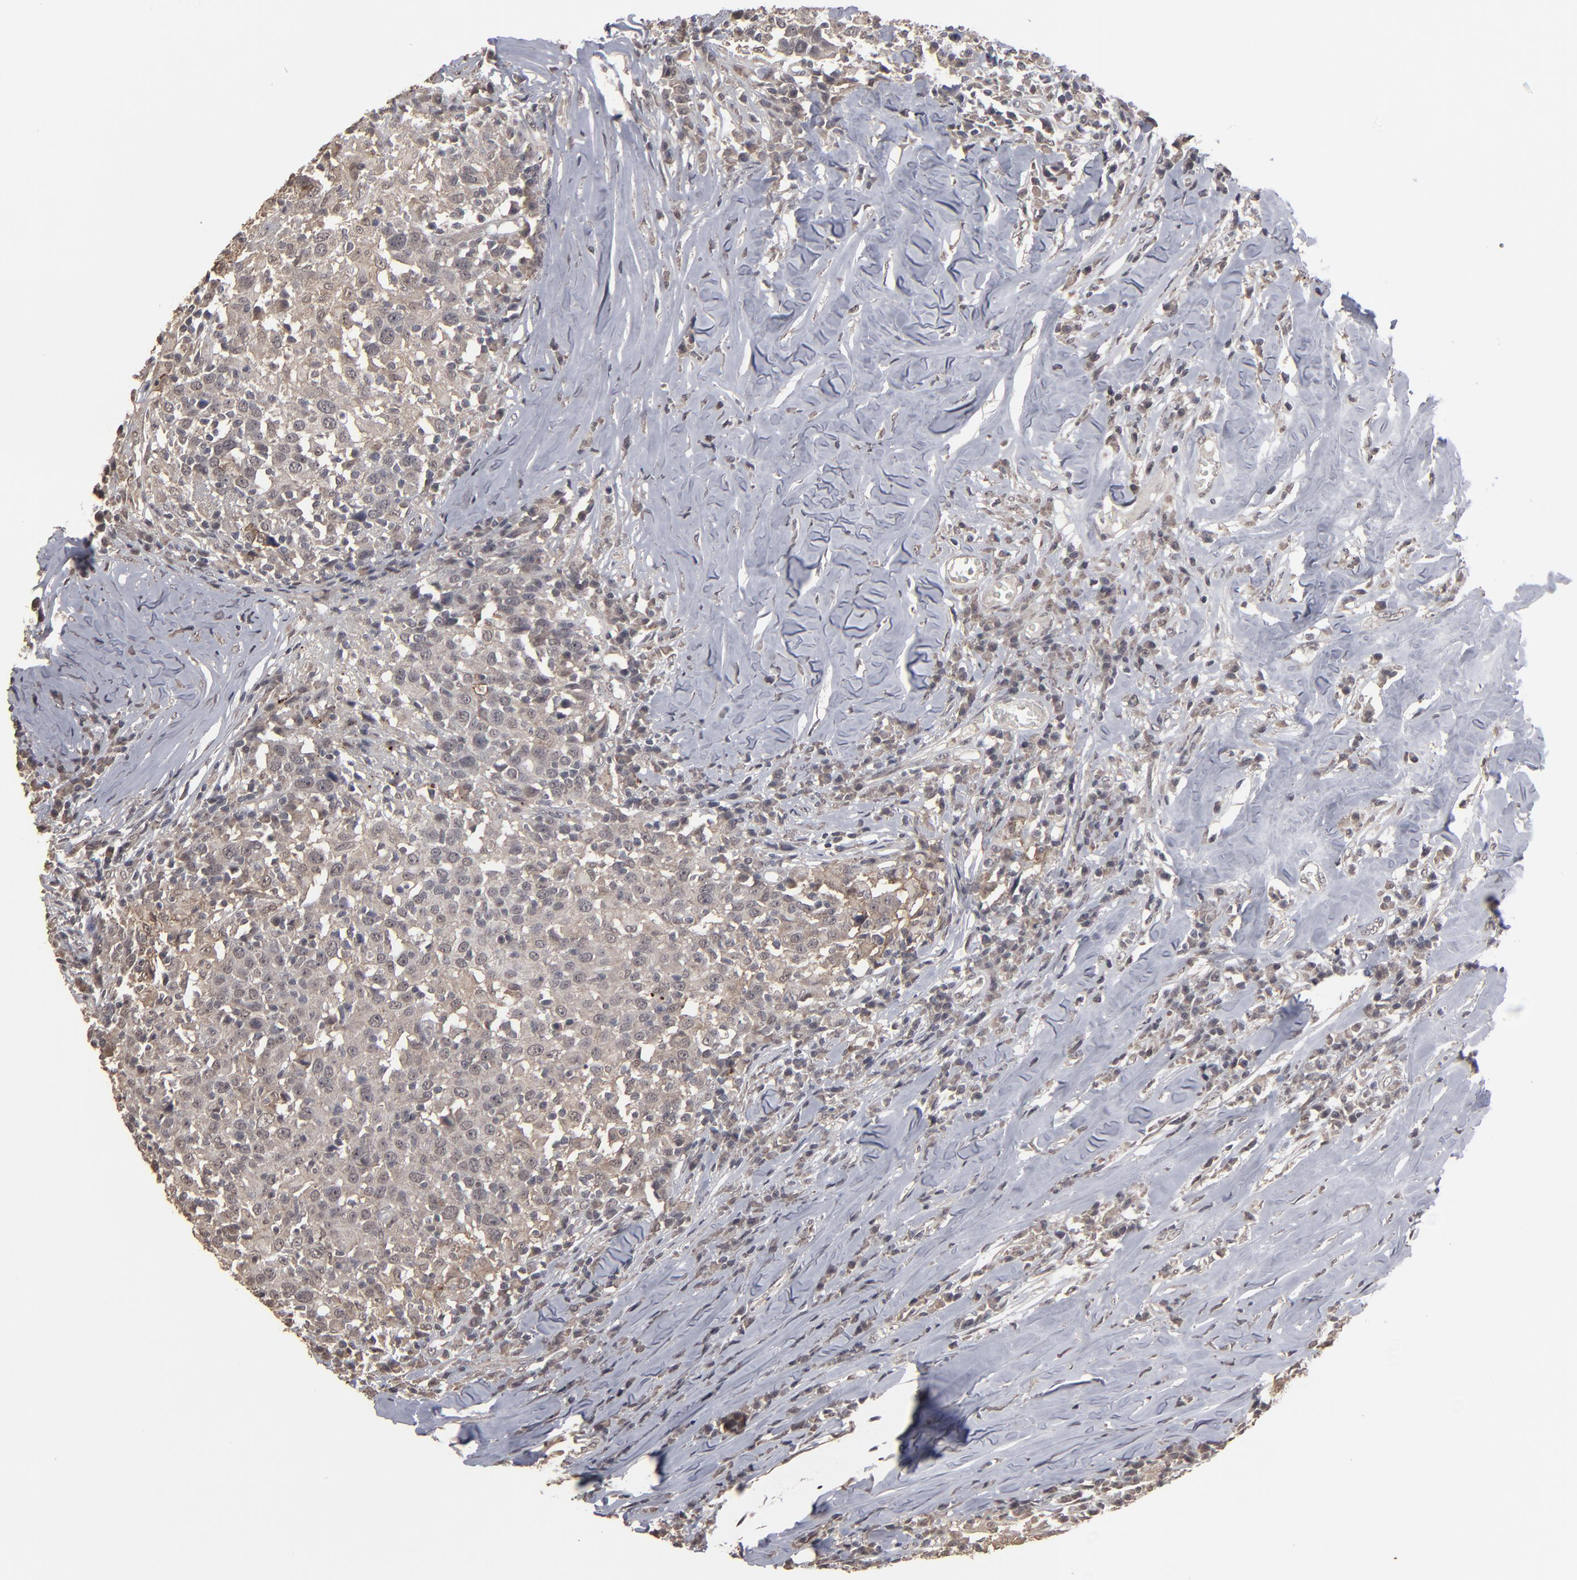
{"staining": {"intensity": "weak", "quantity": ">75%", "location": "cytoplasmic/membranous"}, "tissue": "head and neck cancer", "cell_type": "Tumor cells", "image_type": "cancer", "snomed": [{"axis": "morphology", "description": "Adenocarcinoma, NOS"}, {"axis": "topography", "description": "Salivary gland"}, {"axis": "topography", "description": "Head-Neck"}], "caption": "An IHC image of tumor tissue is shown. Protein staining in brown labels weak cytoplasmic/membranous positivity in head and neck cancer (adenocarcinoma) within tumor cells. Nuclei are stained in blue.", "gene": "SLC22A17", "patient": {"sex": "female", "age": 65}}